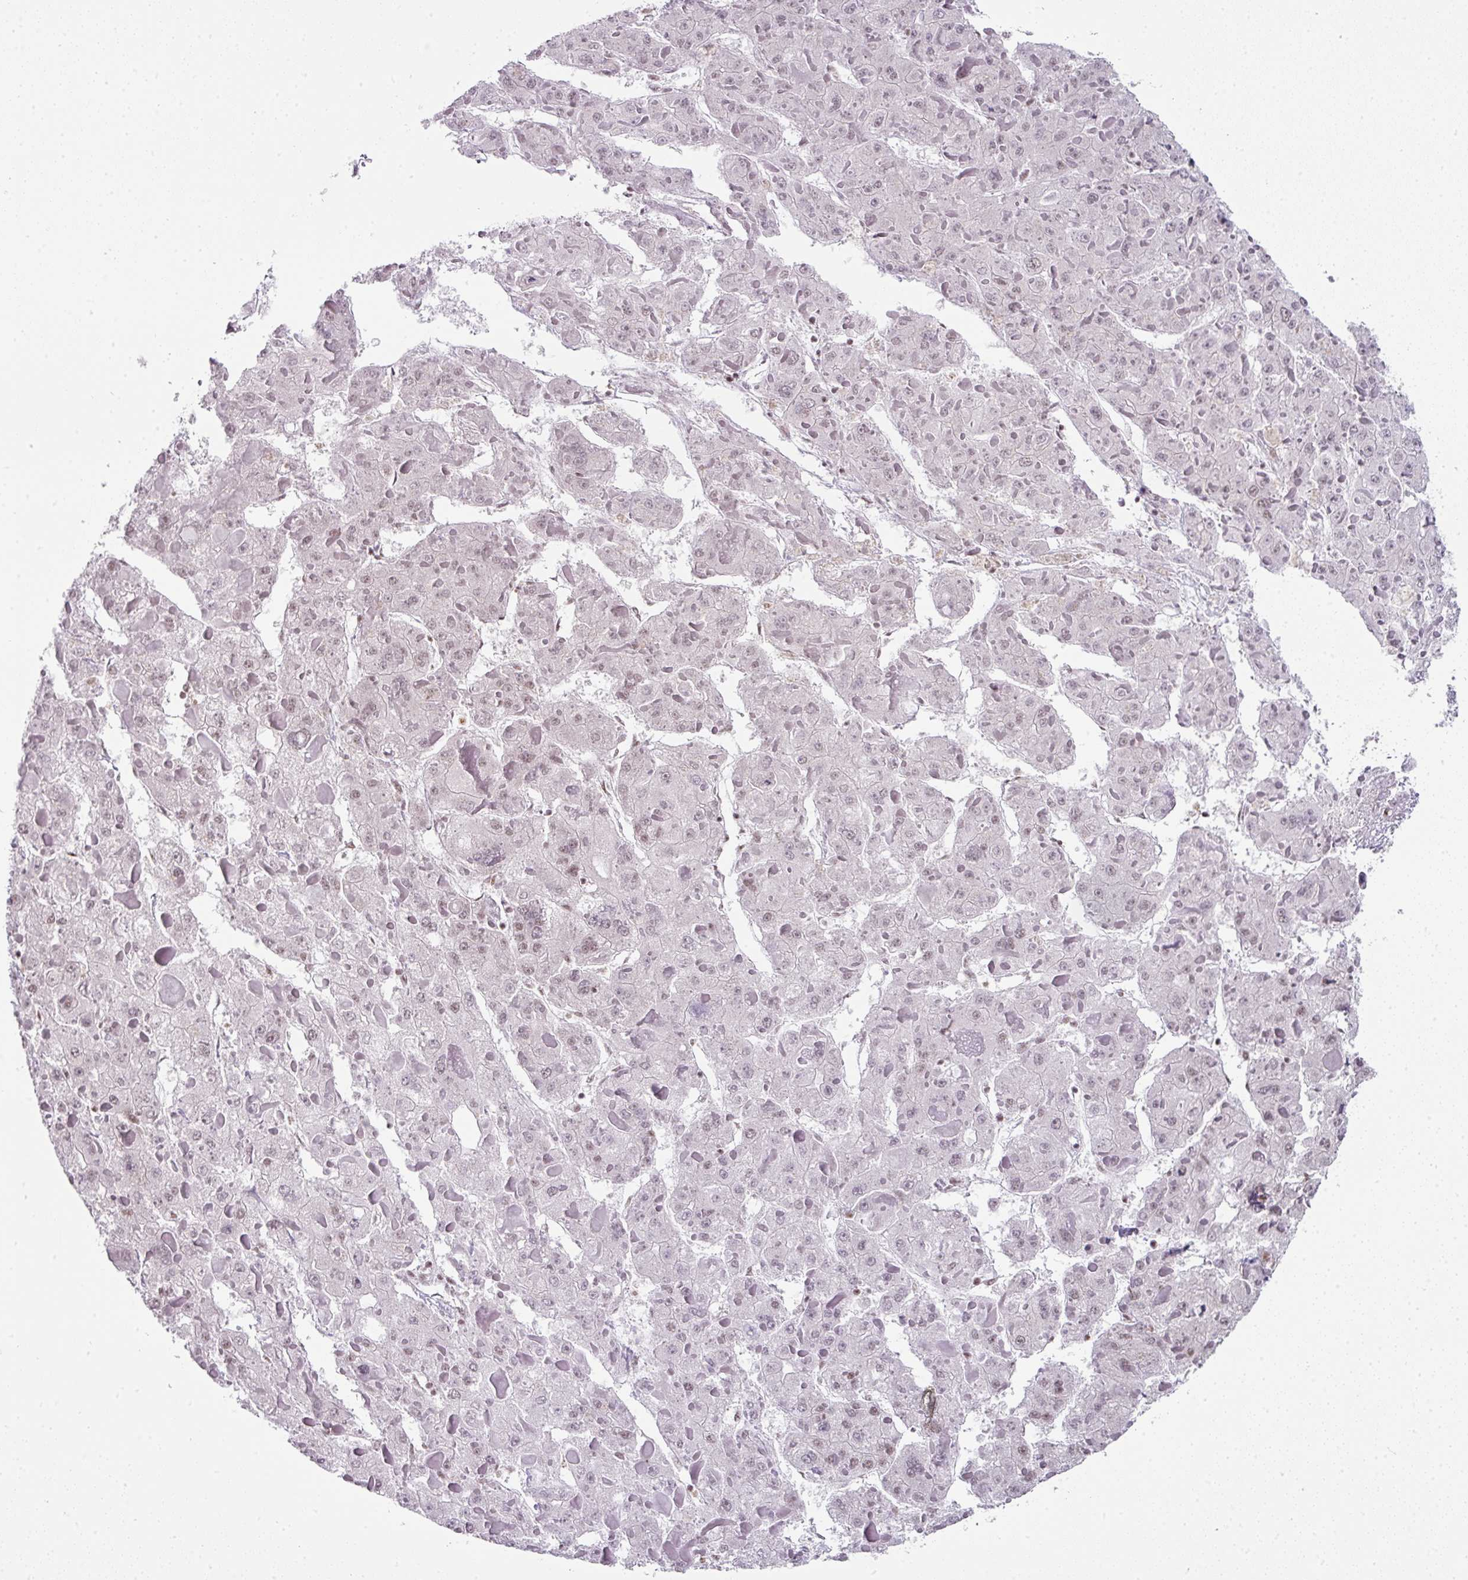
{"staining": {"intensity": "weak", "quantity": "<25%", "location": "nuclear"}, "tissue": "liver cancer", "cell_type": "Tumor cells", "image_type": "cancer", "snomed": [{"axis": "morphology", "description": "Carcinoma, Hepatocellular, NOS"}, {"axis": "topography", "description": "Liver"}], "caption": "Micrograph shows no significant protein positivity in tumor cells of hepatocellular carcinoma (liver). (DAB (3,3'-diaminobenzidine) IHC visualized using brightfield microscopy, high magnification).", "gene": "NFYA", "patient": {"sex": "female", "age": 73}}